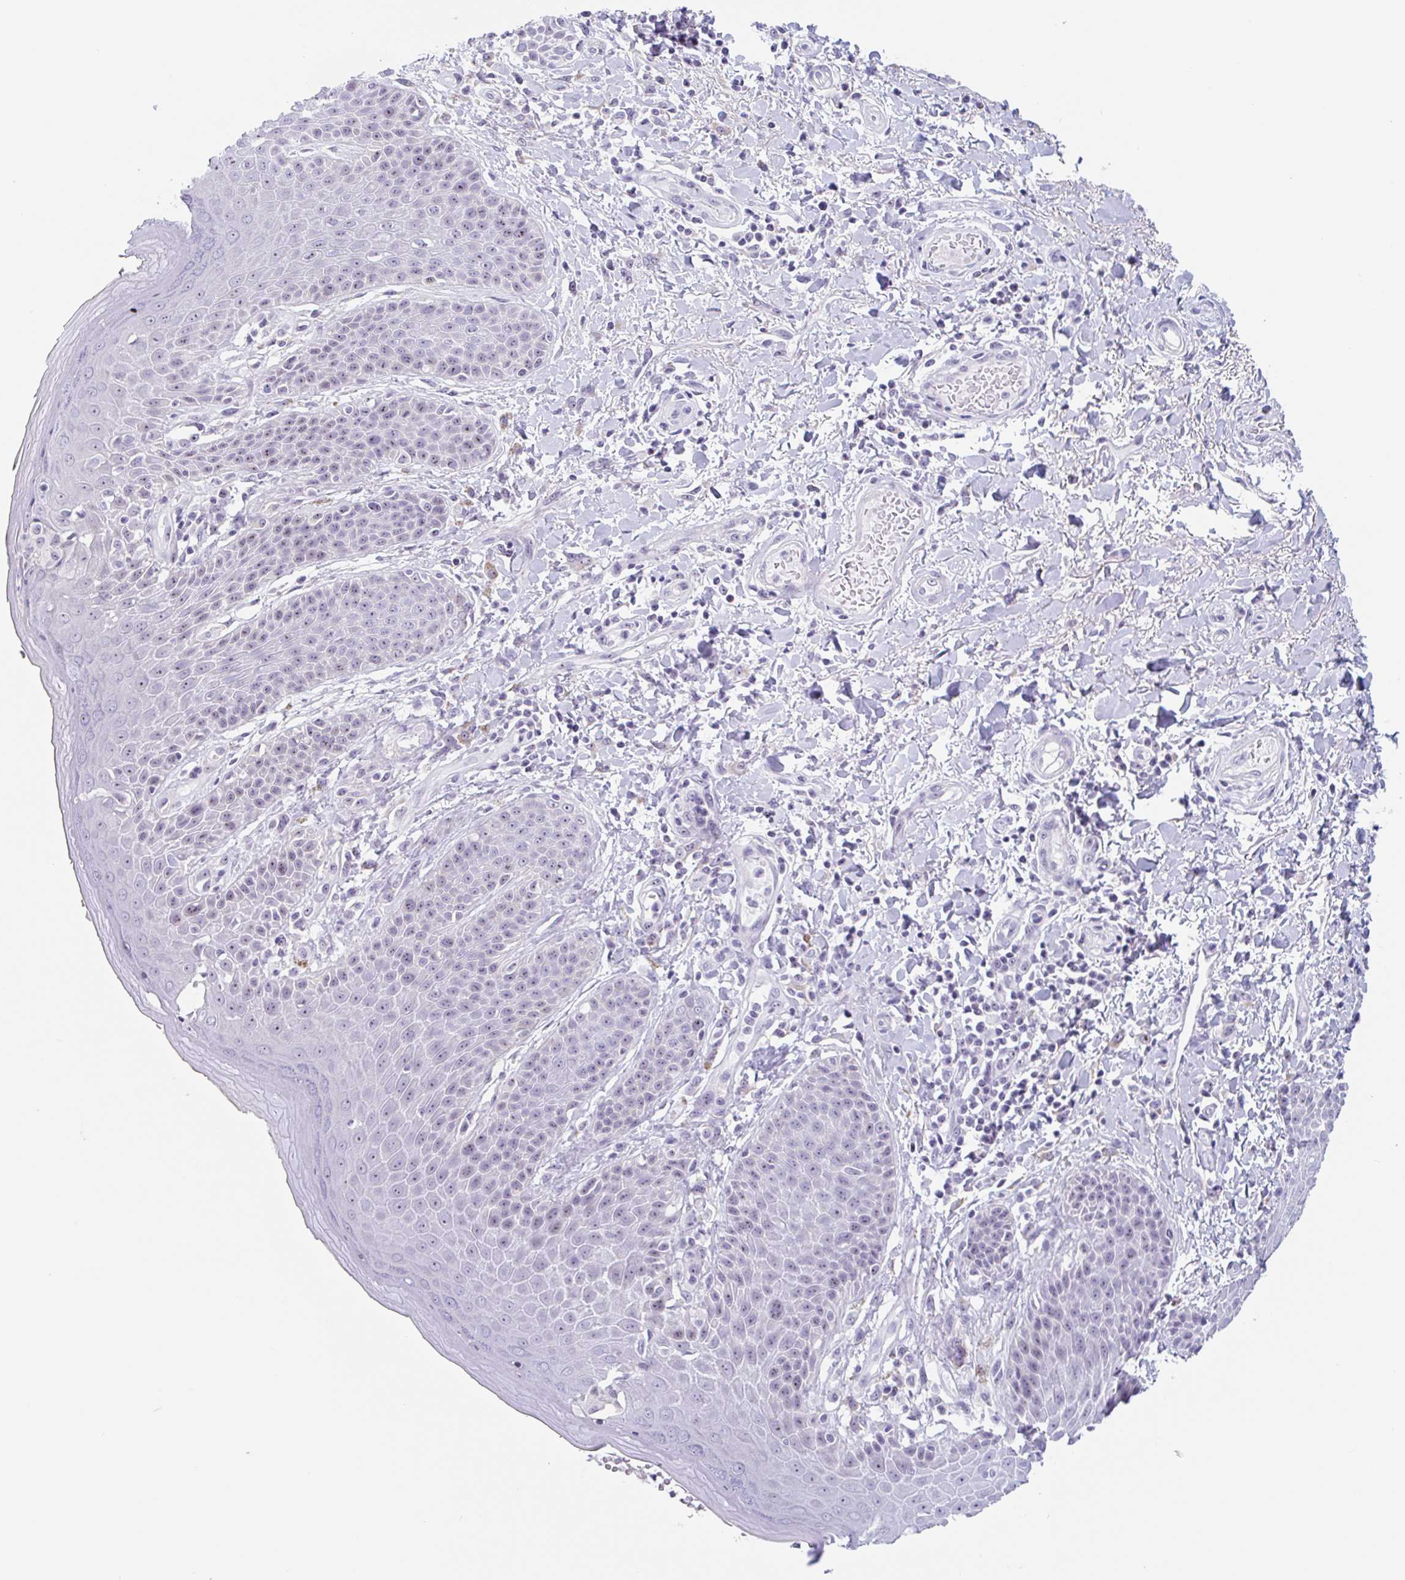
{"staining": {"intensity": "moderate", "quantity": ">75%", "location": "nuclear"}, "tissue": "skin", "cell_type": "Epidermal cells", "image_type": "normal", "snomed": [{"axis": "morphology", "description": "Normal tissue, NOS"}, {"axis": "topography", "description": "Peripheral nerve tissue"}], "caption": "Immunohistochemistry (IHC) of normal human skin reveals medium levels of moderate nuclear positivity in approximately >75% of epidermal cells.", "gene": "LENG9", "patient": {"sex": "male", "age": 51}}